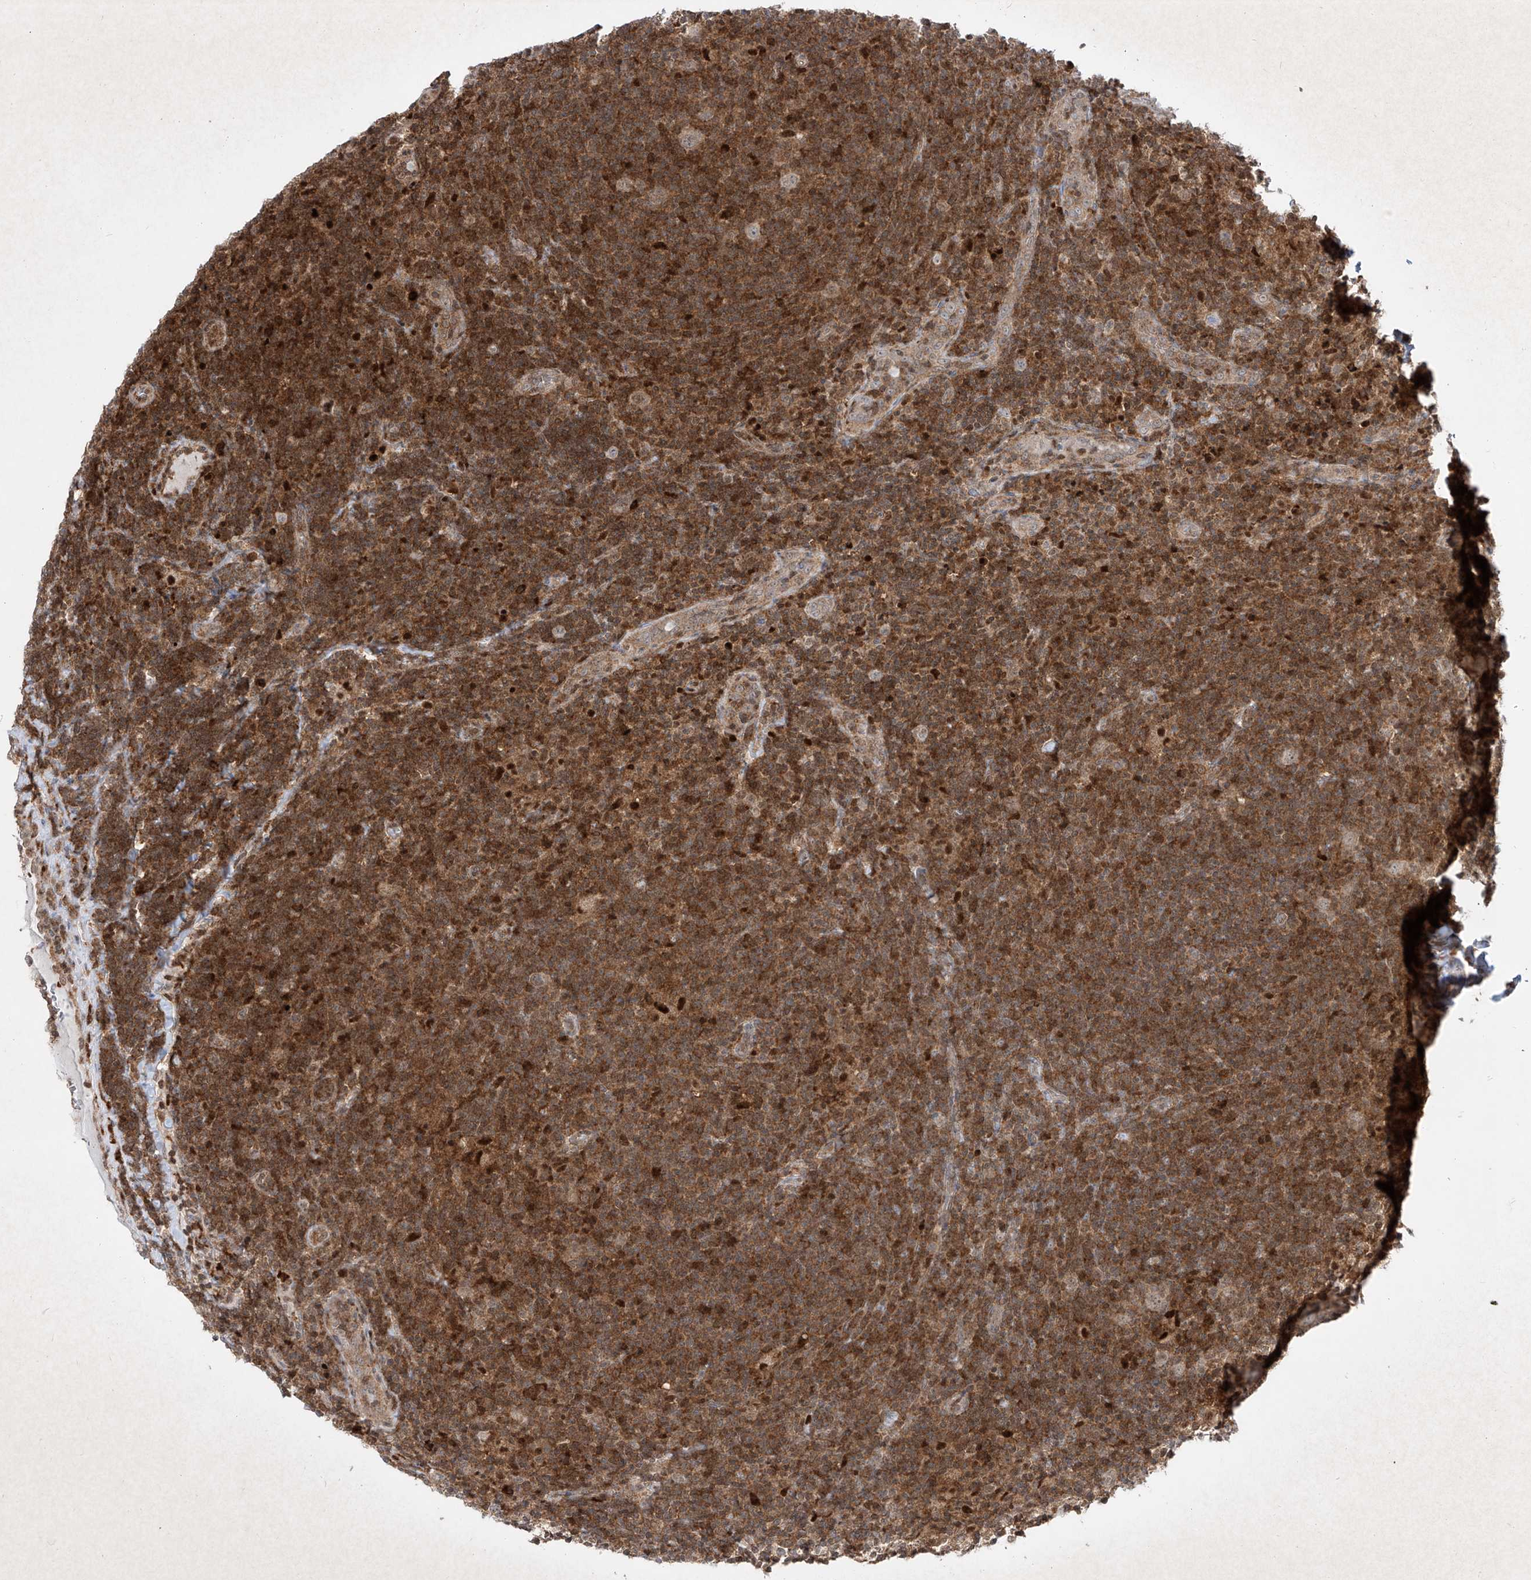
{"staining": {"intensity": "weak", "quantity": ">75%", "location": "nuclear"}, "tissue": "lymphoma", "cell_type": "Tumor cells", "image_type": "cancer", "snomed": [{"axis": "morphology", "description": "Hodgkin's disease, NOS"}, {"axis": "topography", "description": "Lymph node"}], "caption": "DAB (3,3'-diaminobenzidine) immunohistochemical staining of Hodgkin's disease demonstrates weak nuclear protein expression in approximately >75% of tumor cells.", "gene": "PSMB10", "patient": {"sex": "female", "age": 57}}